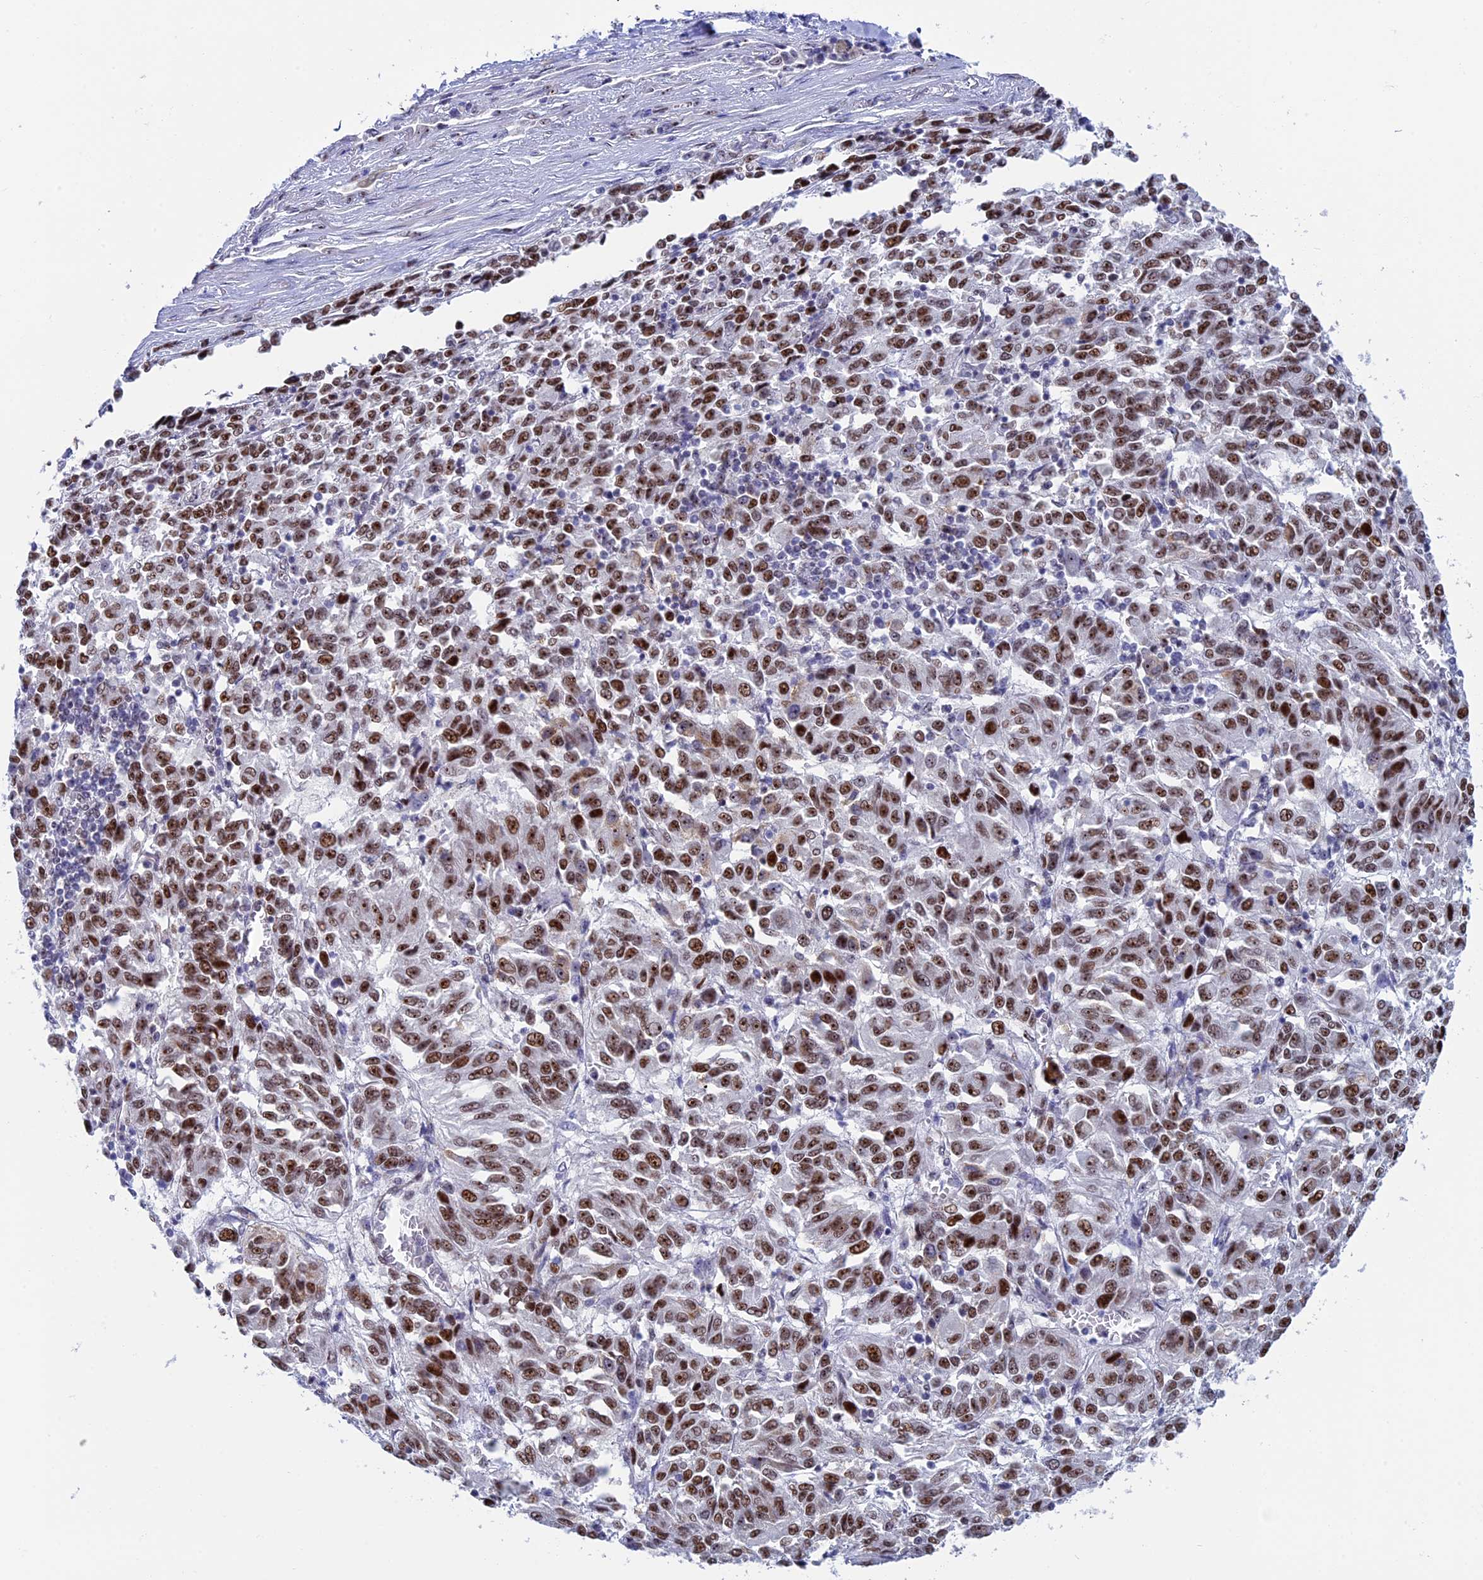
{"staining": {"intensity": "strong", "quantity": ">75%", "location": "nuclear"}, "tissue": "melanoma", "cell_type": "Tumor cells", "image_type": "cancer", "snomed": [{"axis": "morphology", "description": "Malignant melanoma, Metastatic site"}, {"axis": "topography", "description": "Lung"}], "caption": "Strong nuclear staining for a protein is appreciated in approximately >75% of tumor cells of melanoma using immunohistochemistry.", "gene": "CCDC86", "patient": {"sex": "male", "age": 64}}